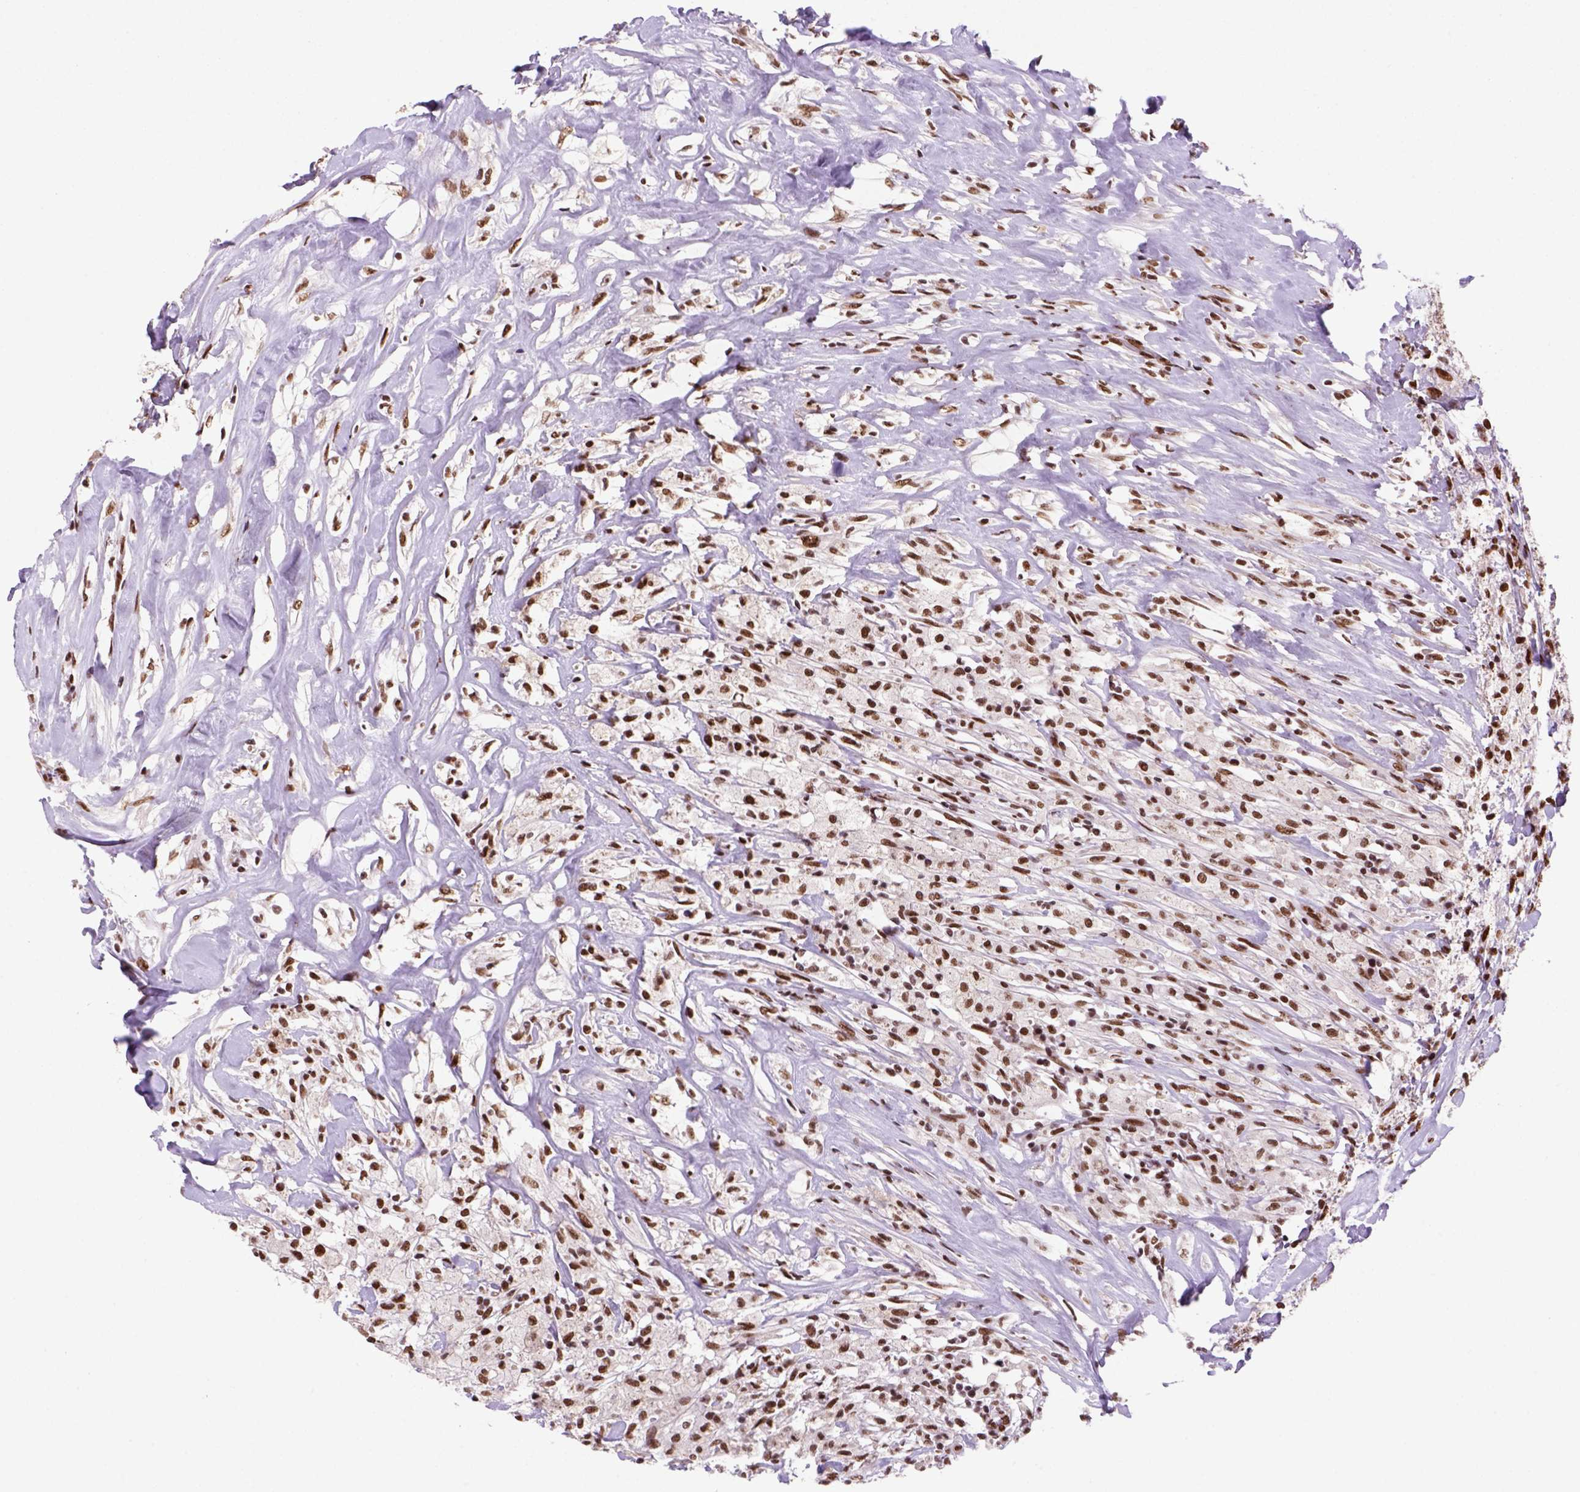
{"staining": {"intensity": "strong", "quantity": ">75%", "location": "nuclear"}, "tissue": "testis cancer", "cell_type": "Tumor cells", "image_type": "cancer", "snomed": [{"axis": "morphology", "description": "Necrosis, NOS"}, {"axis": "morphology", "description": "Carcinoma, Embryonal, NOS"}, {"axis": "topography", "description": "Testis"}], "caption": "An image showing strong nuclear positivity in approximately >75% of tumor cells in embryonal carcinoma (testis), as visualized by brown immunohistochemical staining.", "gene": "NSMCE2", "patient": {"sex": "male", "age": 19}}